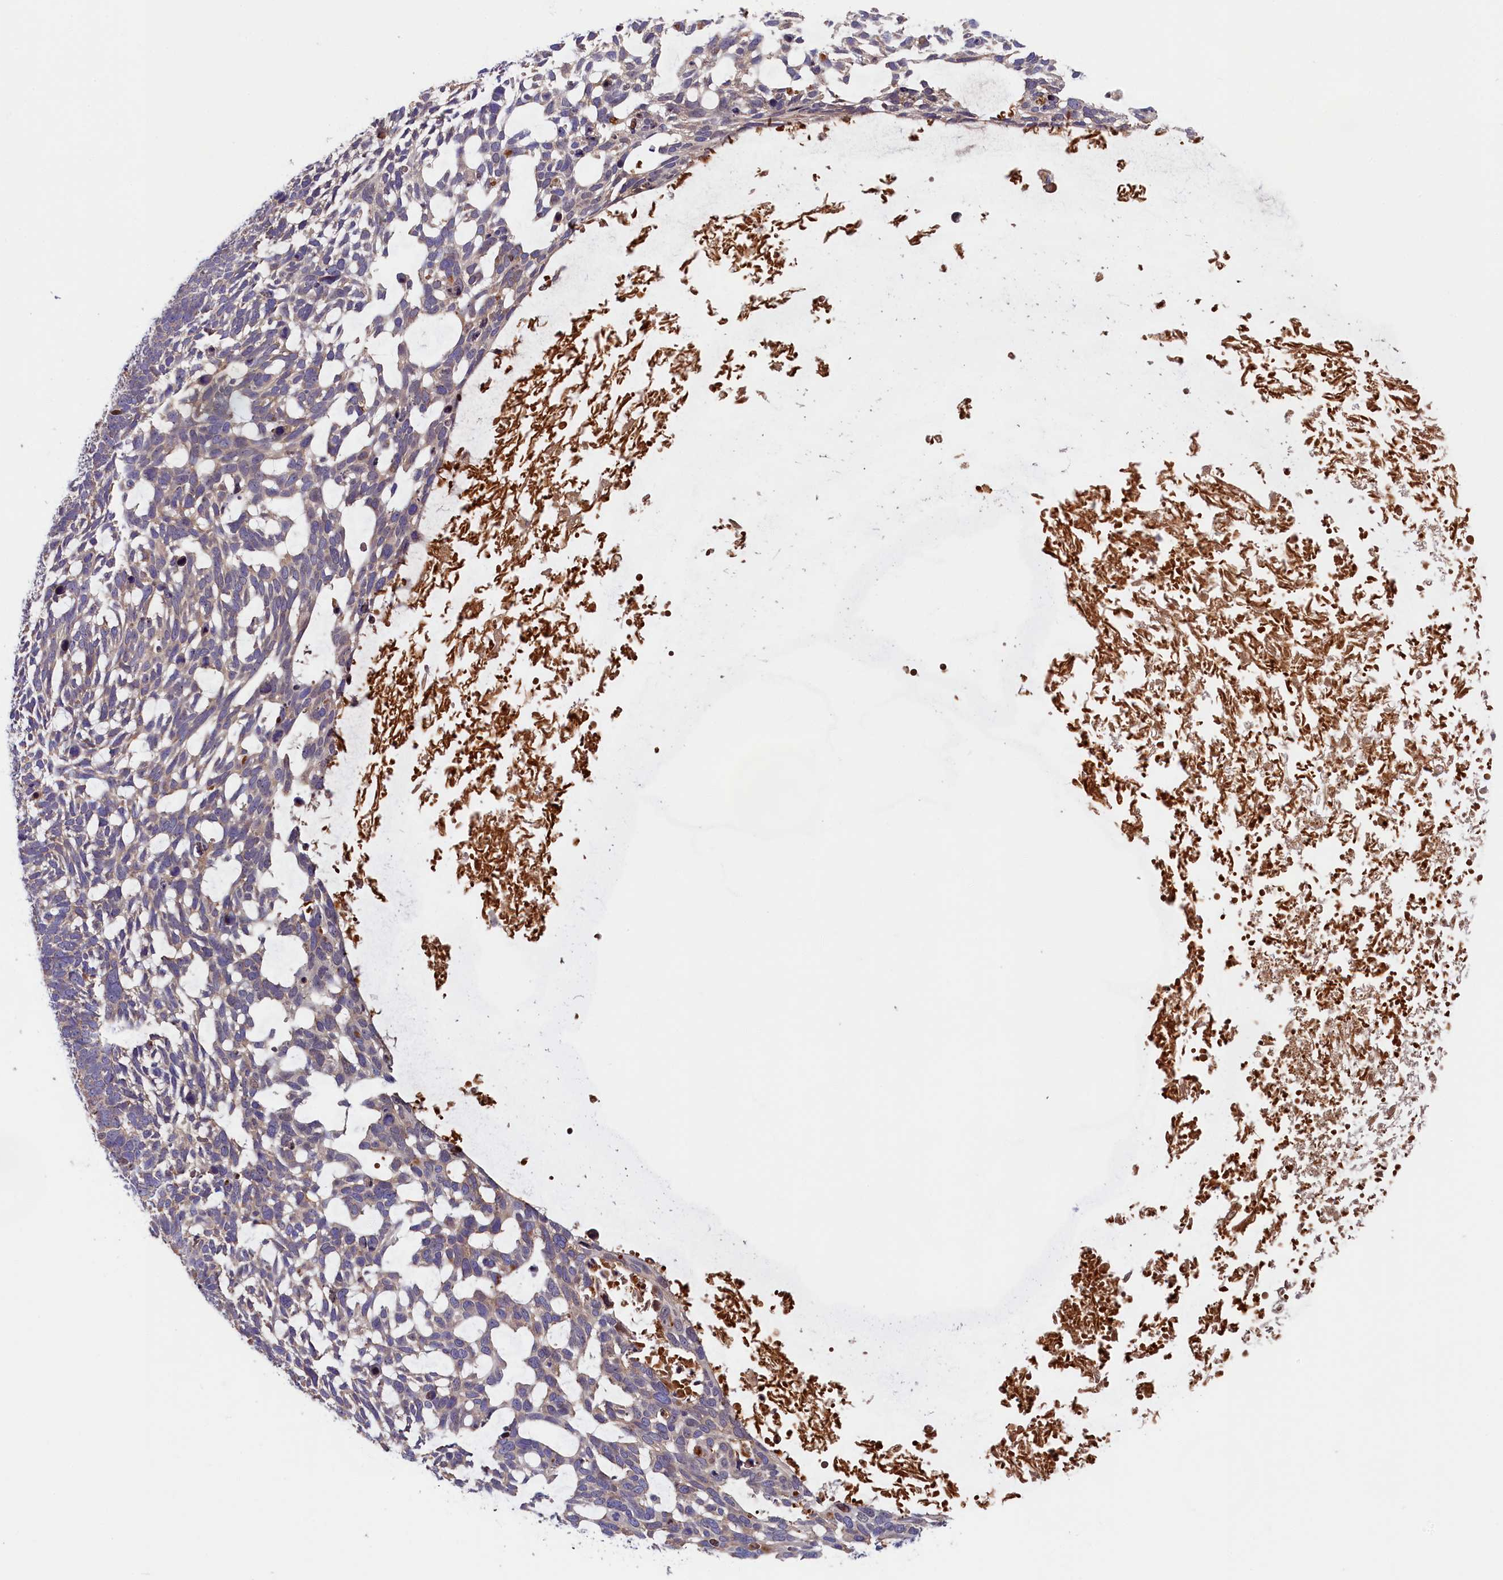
{"staining": {"intensity": "weak", "quantity": "<25%", "location": "cytoplasmic/membranous"}, "tissue": "skin cancer", "cell_type": "Tumor cells", "image_type": "cancer", "snomed": [{"axis": "morphology", "description": "Basal cell carcinoma"}, {"axis": "topography", "description": "Skin"}], "caption": "The immunohistochemistry (IHC) image has no significant staining in tumor cells of skin basal cell carcinoma tissue.", "gene": "CHST12", "patient": {"sex": "male", "age": 88}}